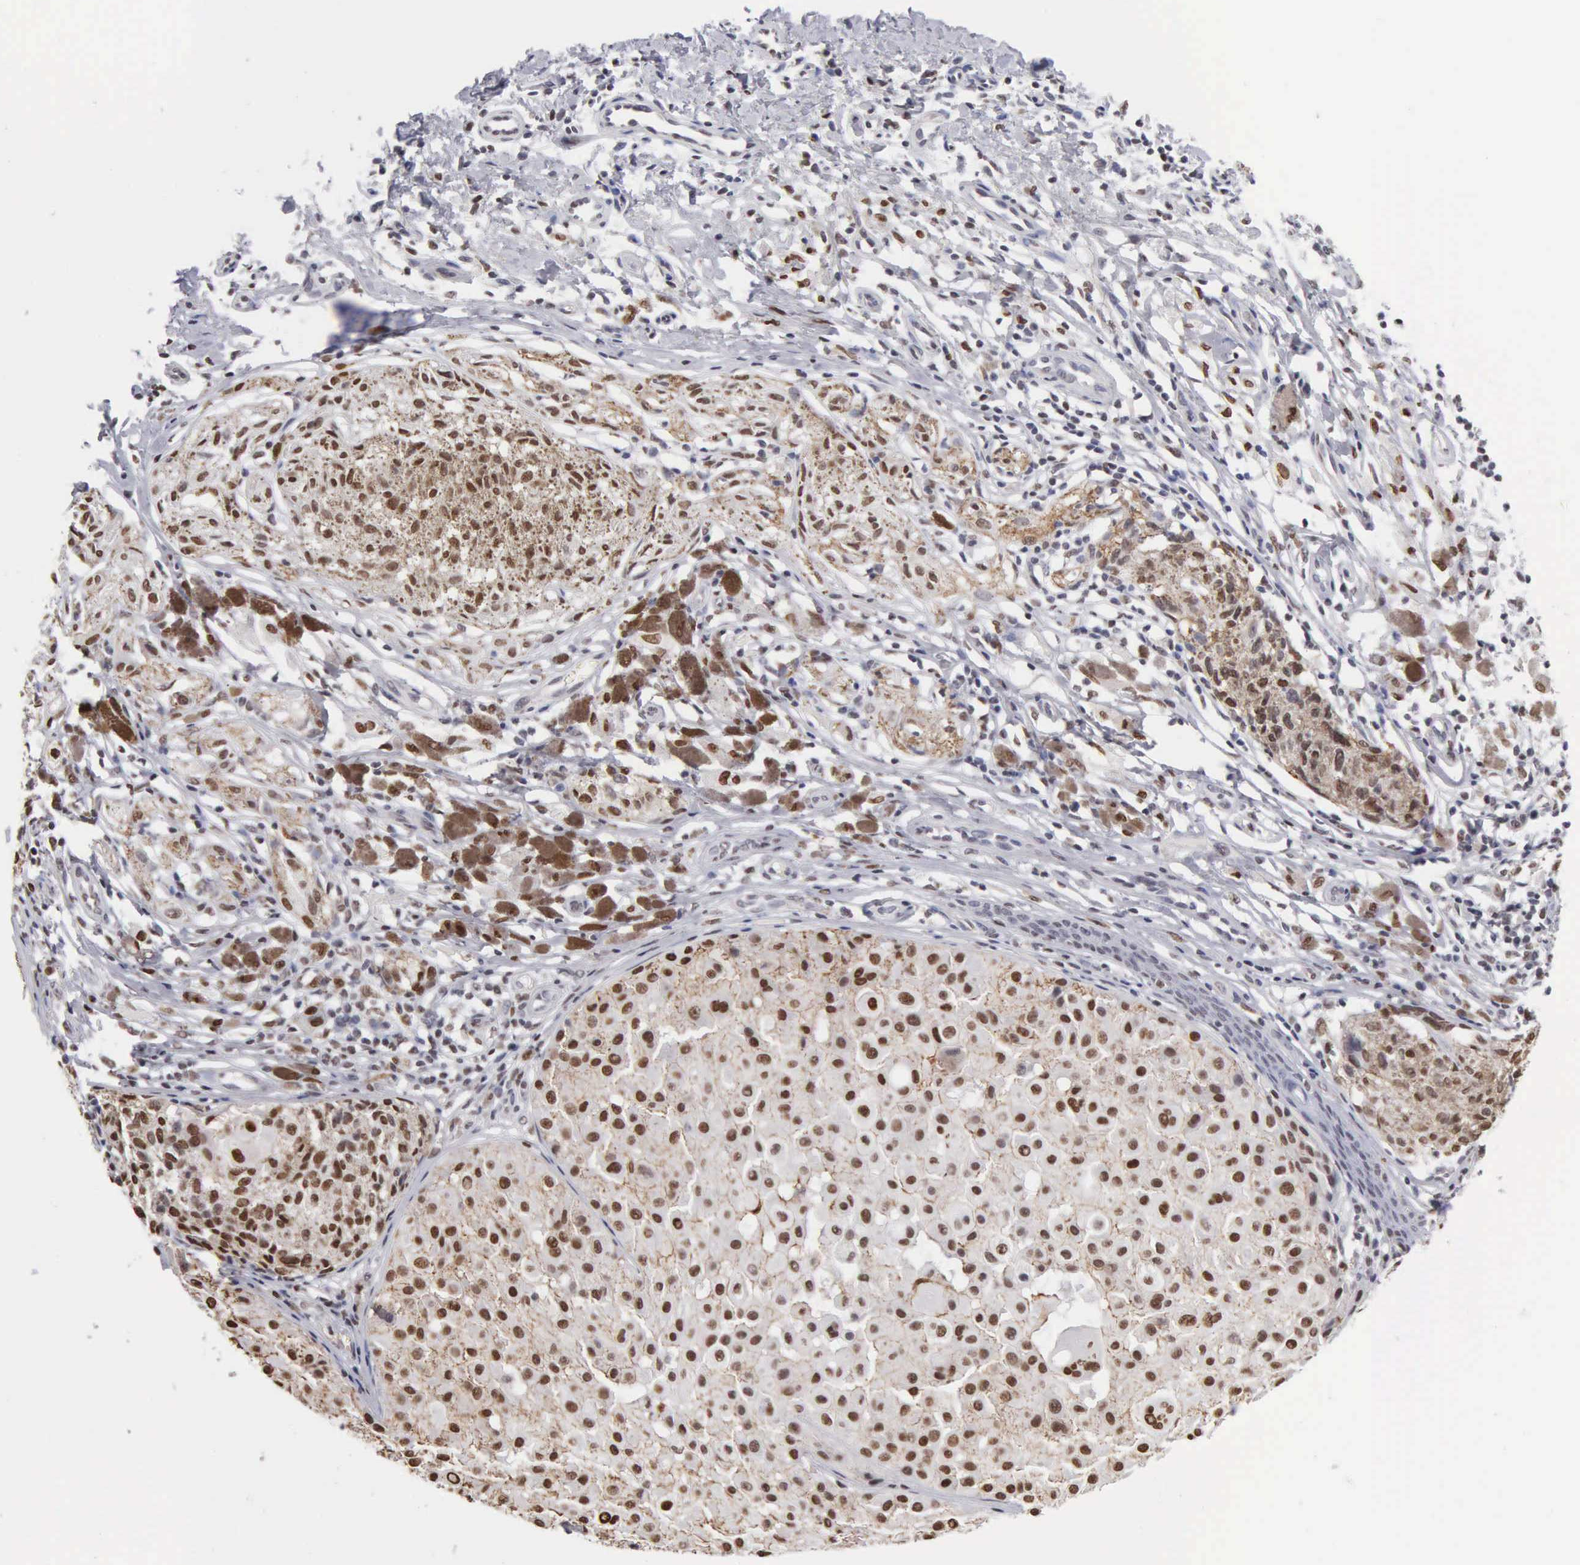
{"staining": {"intensity": "strong", "quantity": ">75%", "location": "nuclear"}, "tissue": "melanoma", "cell_type": "Tumor cells", "image_type": "cancer", "snomed": [{"axis": "morphology", "description": "Malignant melanoma, NOS"}, {"axis": "topography", "description": "Skin"}], "caption": "Strong nuclear staining for a protein is appreciated in approximately >75% of tumor cells of melanoma using IHC.", "gene": "CCNG1", "patient": {"sex": "male", "age": 36}}